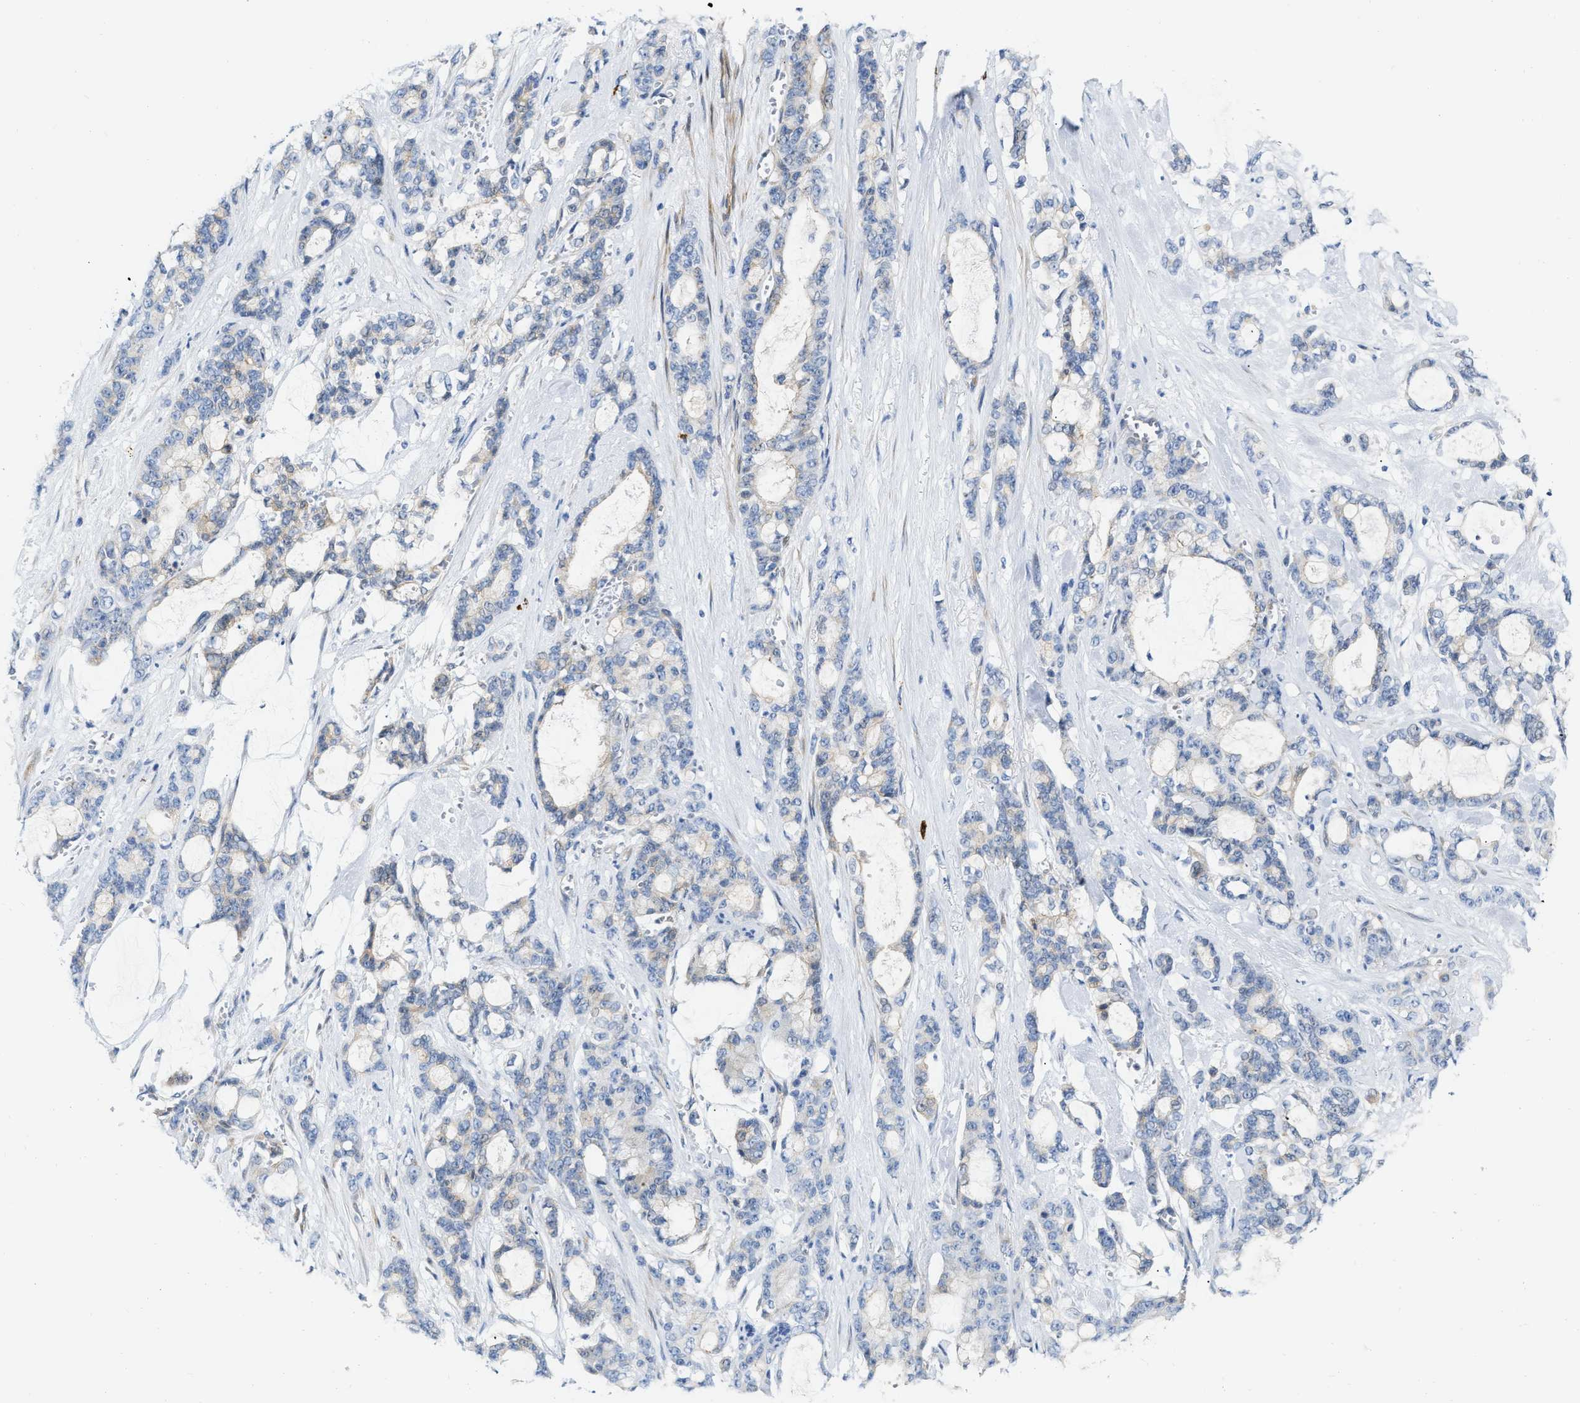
{"staining": {"intensity": "negative", "quantity": "none", "location": "none"}, "tissue": "pancreatic cancer", "cell_type": "Tumor cells", "image_type": "cancer", "snomed": [{"axis": "morphology", "description": "Adenocarcinoma, NOS"}, {"axis": "topography", "description": "Pancreas"}], "caption": "Immunohistochemical staining of pancreatic cancer (adenocarcinoma) demonstrates no significant staining in tumor cells. (Brightfield microscopy of DAB immunohistochemistry at high magnification).", "gene": "FHL1", "patient": {"sex": "female", "age": 73}}